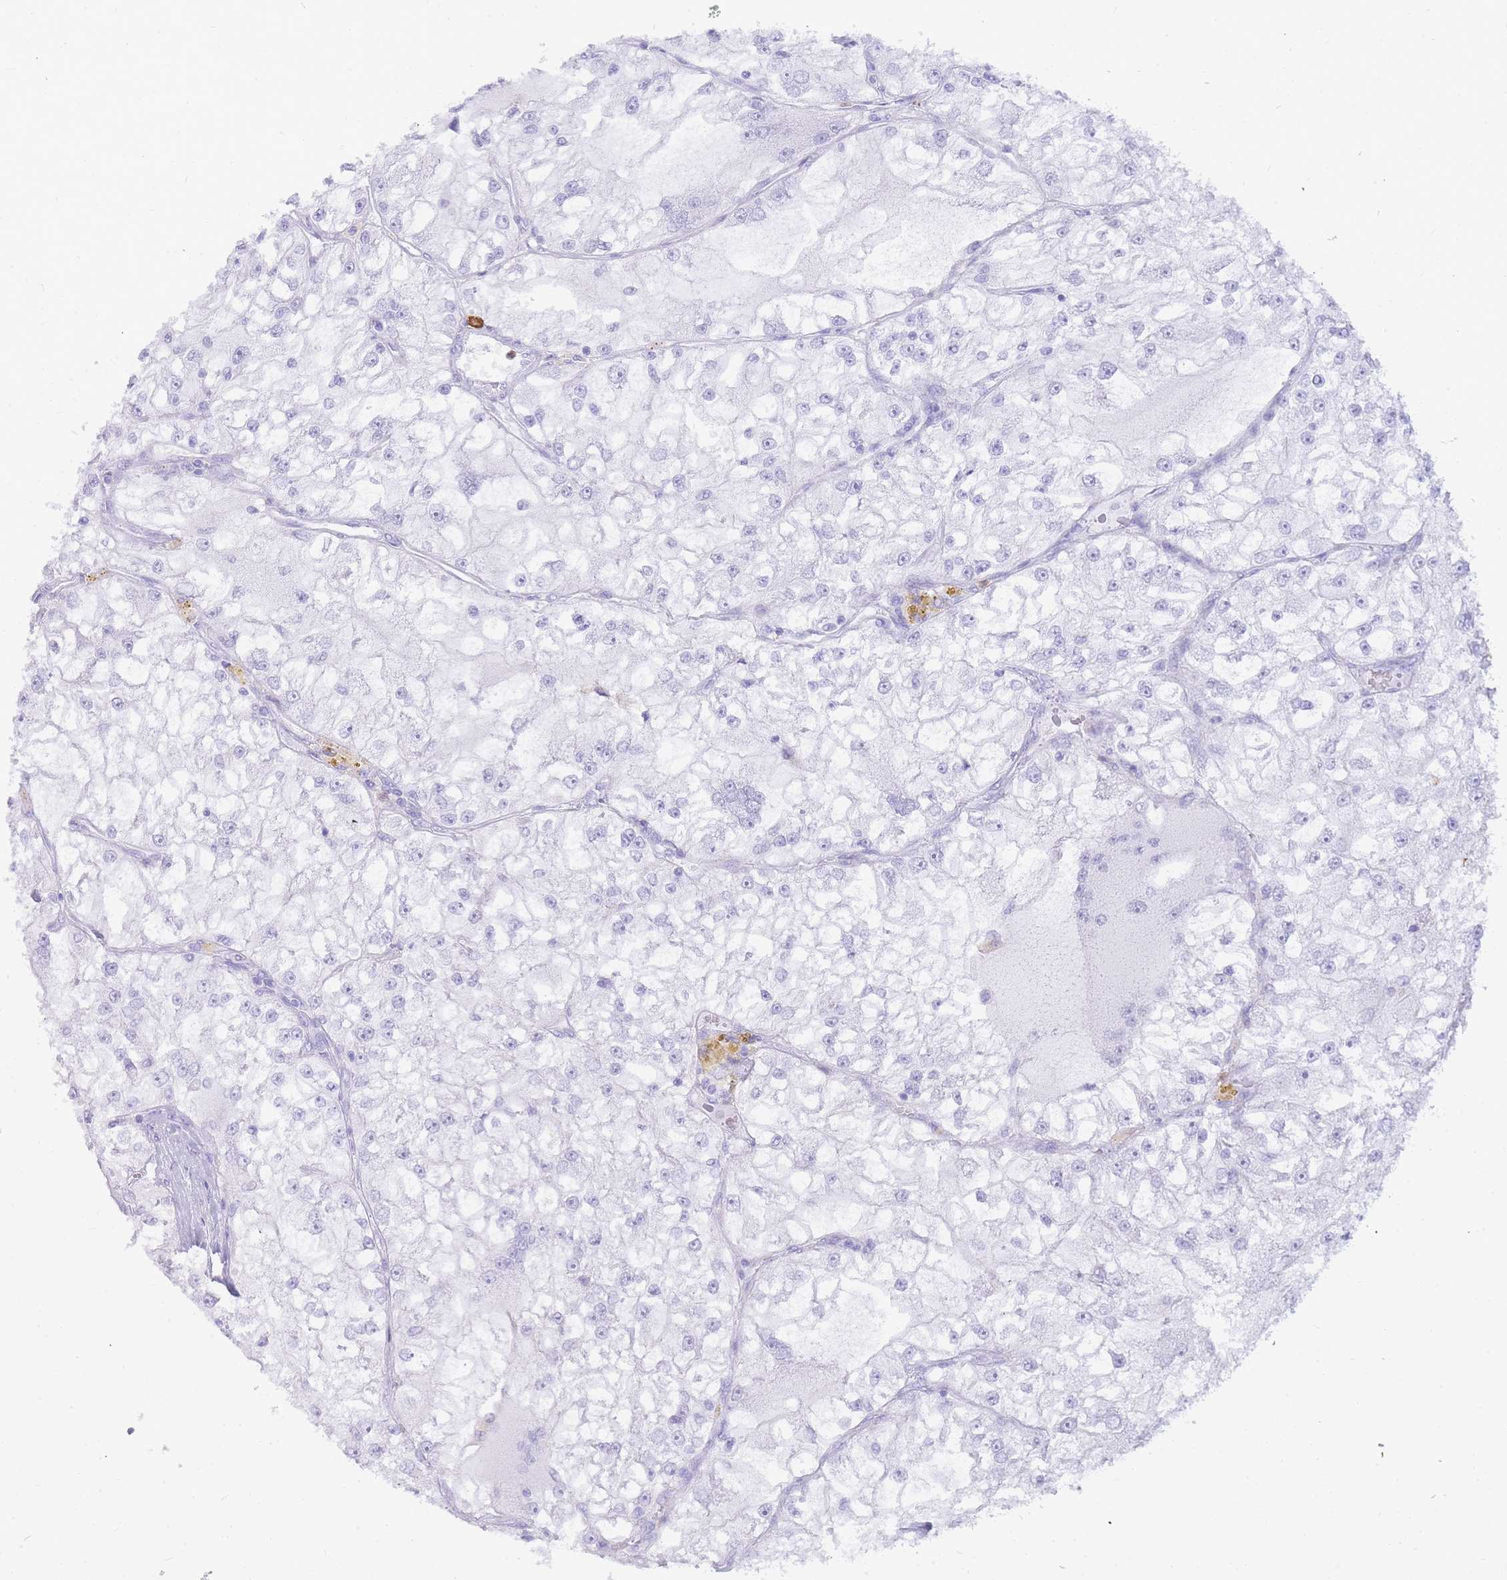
{"staining": {"intensity": "negative", "quantity": "none", "location": "none"}, "tissue": "renal cancer", "cell_type": "Tumor cells", "image_type": "cancer", "snomed": [{"axis": "morphology", "description": "Adenocarcinoma, NOS"}, {"axis": "topography", "description": "Kidney"}], "caption": "Immunohistochemistry (IHC) micrograph of renal cancer (adenocarcinoma) stained for a protein (brown), which displays no expression in tumor cells.", "gene": "HERC1", "patient": {"sex": "female", "age": 72}}